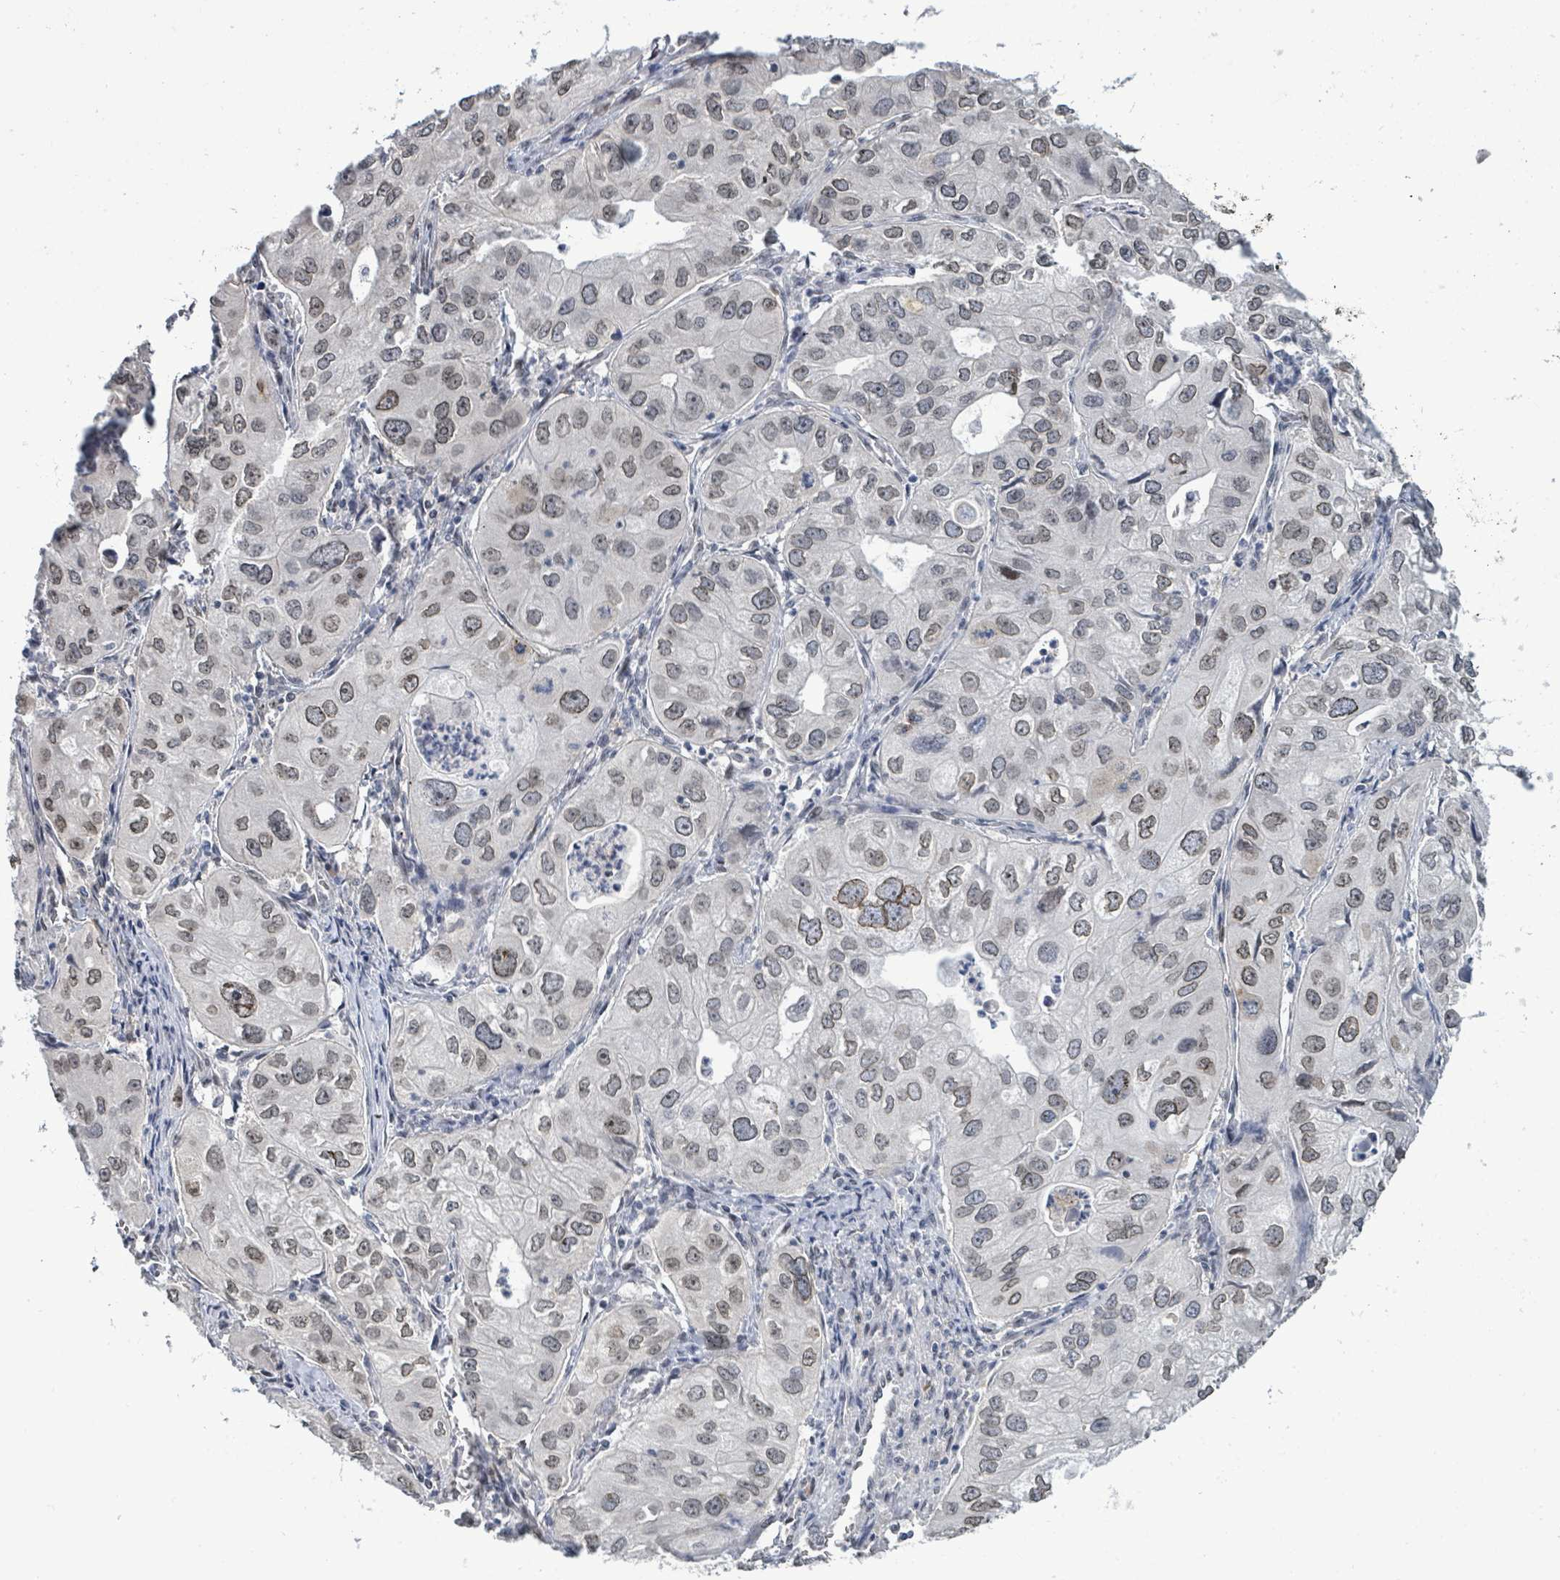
{"staining": {"intensity": "moderate", "quantity": ">75%", "location": "cytoplasmic/membranous,nuclear"}, "tissue": "lung cancer", "cell_type": "Tumor cells", "image_type": "cancer", "snomed": [{"axis": "morphology", "description": "Adenocarcinoma, NOS"}, {"axis": "topography", "description": "Lung"}], "caption": "Moderate cytoplasmic/membranous and nuclear staining for a protein is present in approximately >75% of tumor cells of lung cancer using IHC.", "gene": "RRN3", "patient": {"sex": "male", "age": 48}}